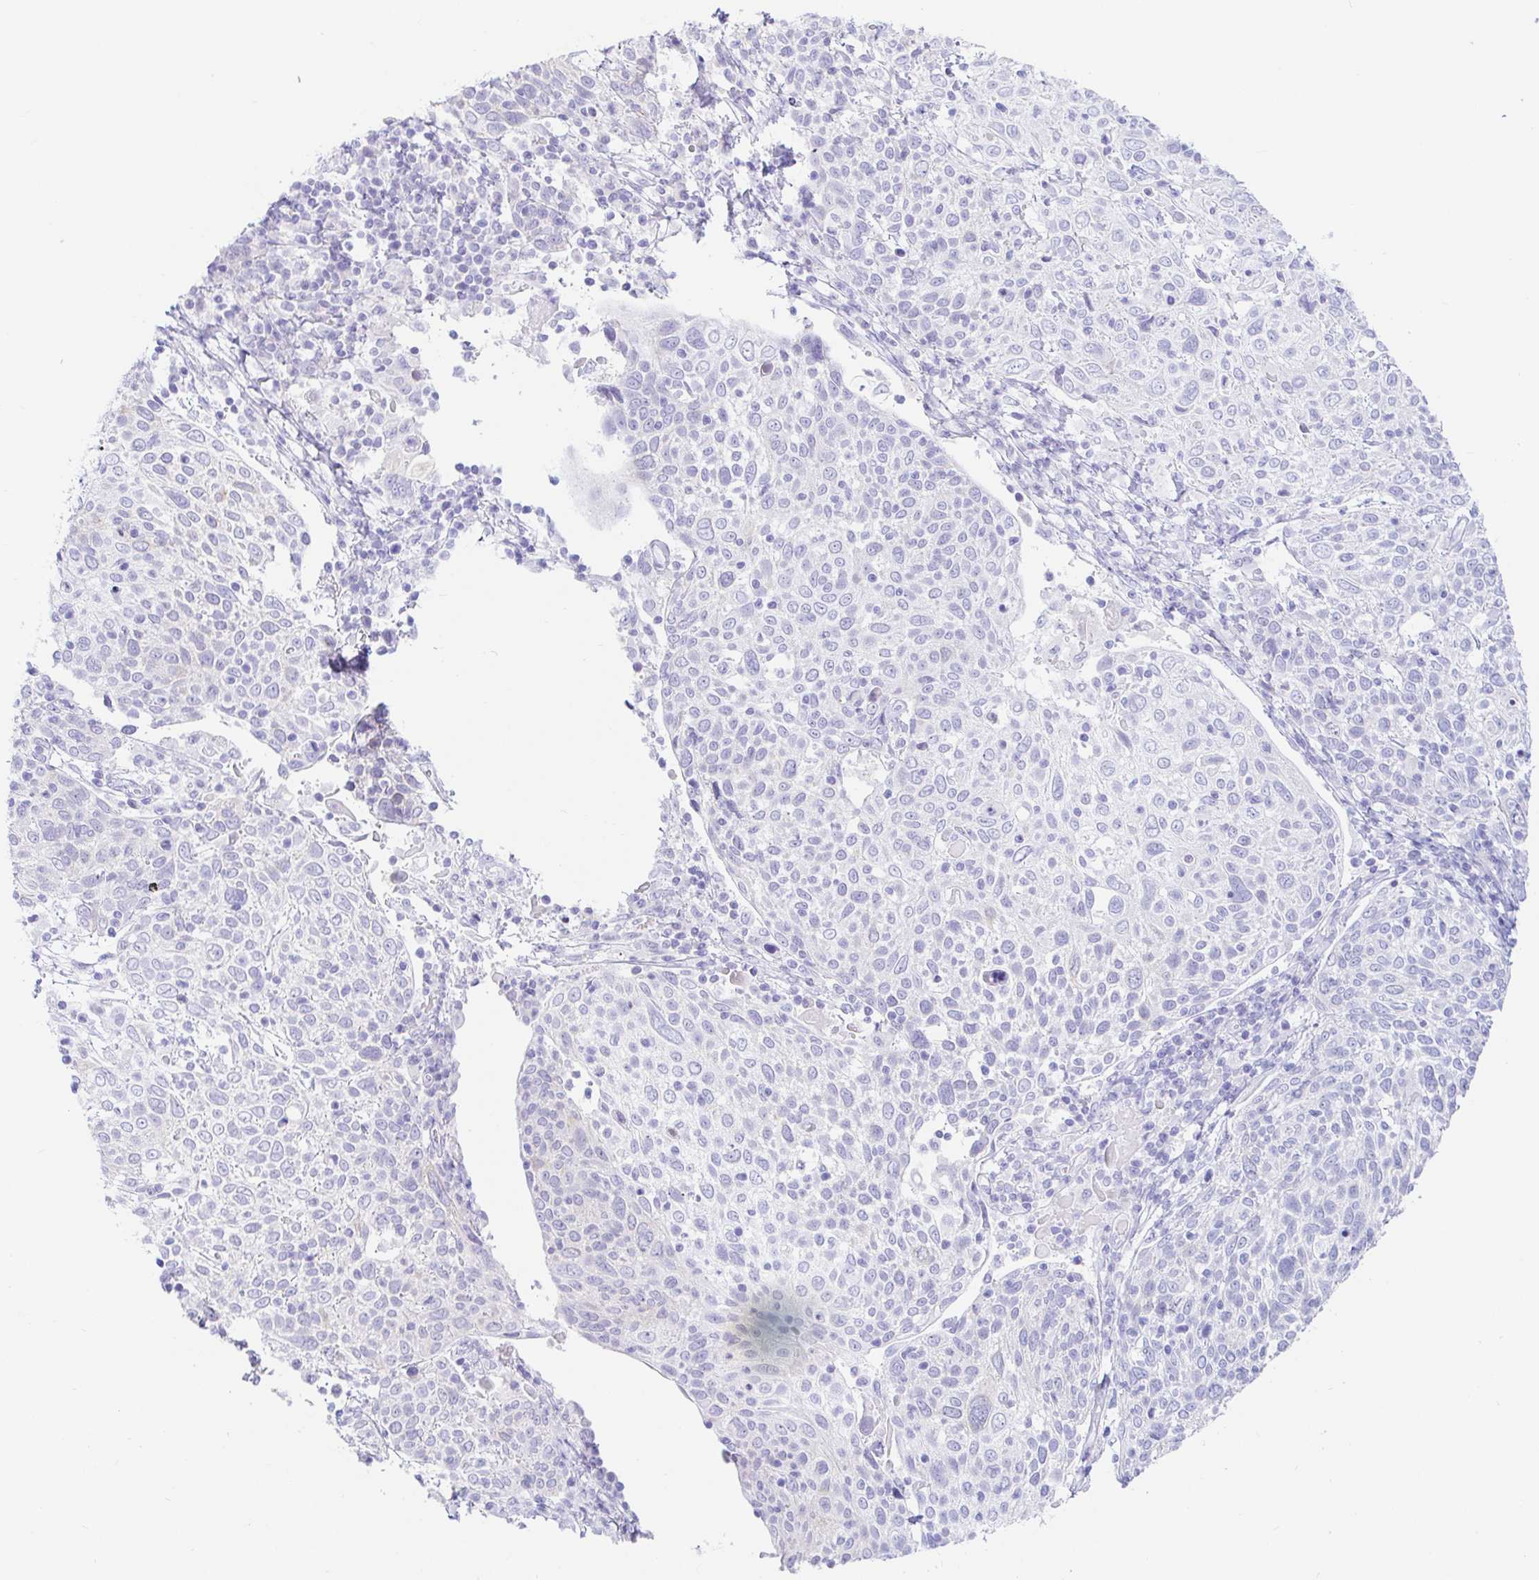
{"staining": {"intensity": "negative", "quantity": "none", "location": "none"}, "tissue": "cervical cancer", "cell_type": "Tumor cells", "image_type": "cancer", "snomed": [{"axis": "morphology", "description": "Squamous cell carcinoma, NOS"}, {"axis": "topography", "description": "Cervix"}], "caption": "A histopathology image of cervical cancer (squamous cell carcinoma) stained for a protein demonstrates no brown staining in tumor cells.", "gene": "PINLYP", "patient": {"sex": "female", "age": 61}}